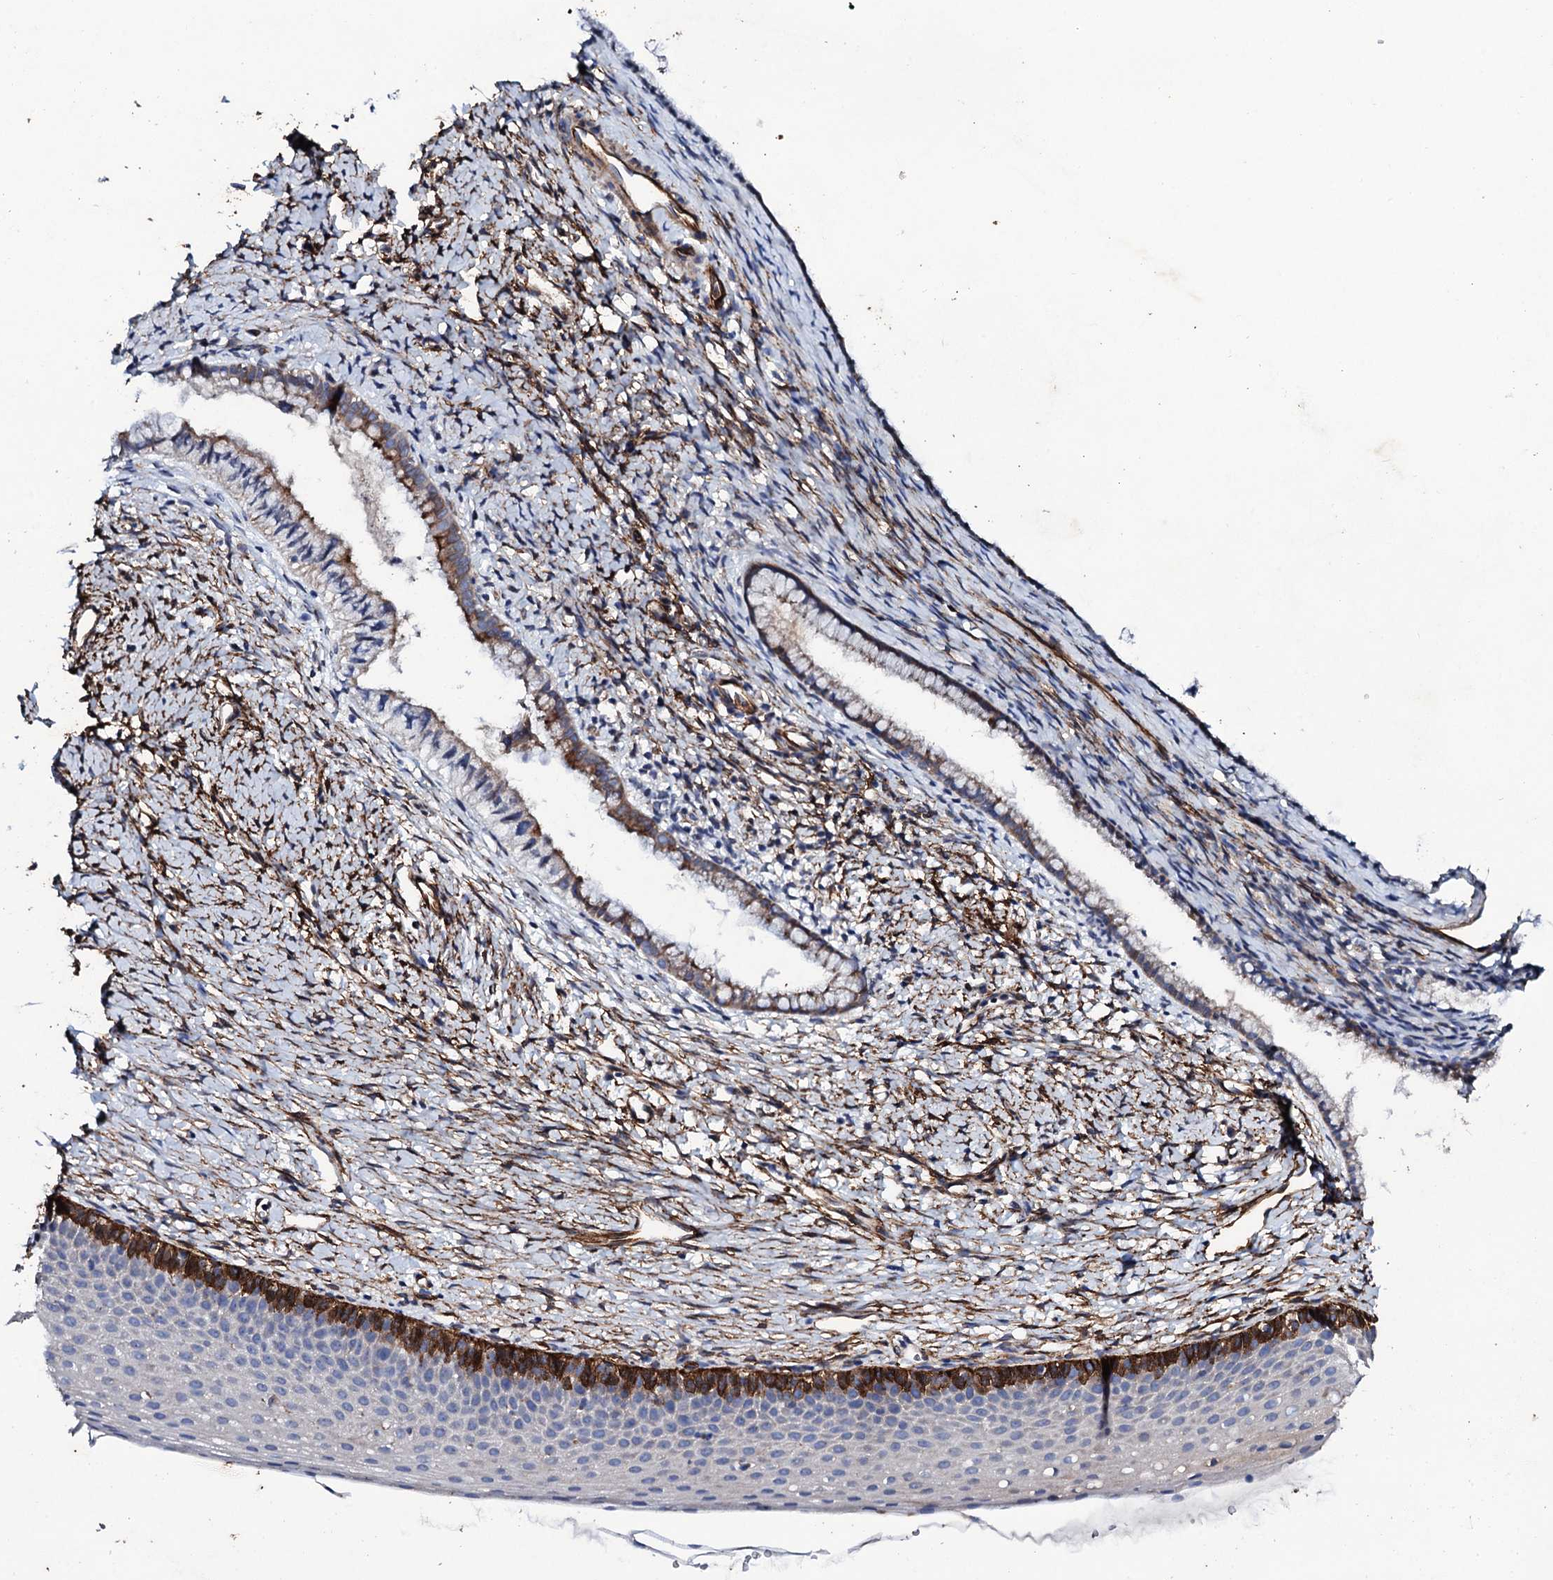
{"staining": {"intensity": "strong", "quantity": "<25%", "location": "cytoplasmic/membranous"}, "tissue": "cervix", "cell_type": "Glandular cells", "image_type": "normal", "snomed": [{"axis": "morphology", "description": "Normal tissue, NOS"}, {"axis": "topography", "description": "Cervix"}], "caption": "Immunohistochemistry (IHC) staining of benign cervix, which demonstrates medium levels of strong cytoplasmic/membranous positivity in approximately <25% of glandular cells indicating strong cytoplasmic/membranous protein positivity. The staining was performed using DAB (brown) for protein detection and nuclei were counterstained in hematoxylin (blue).", "gene": "DBX1", "patient": {"sex": "female", "age": 36}}